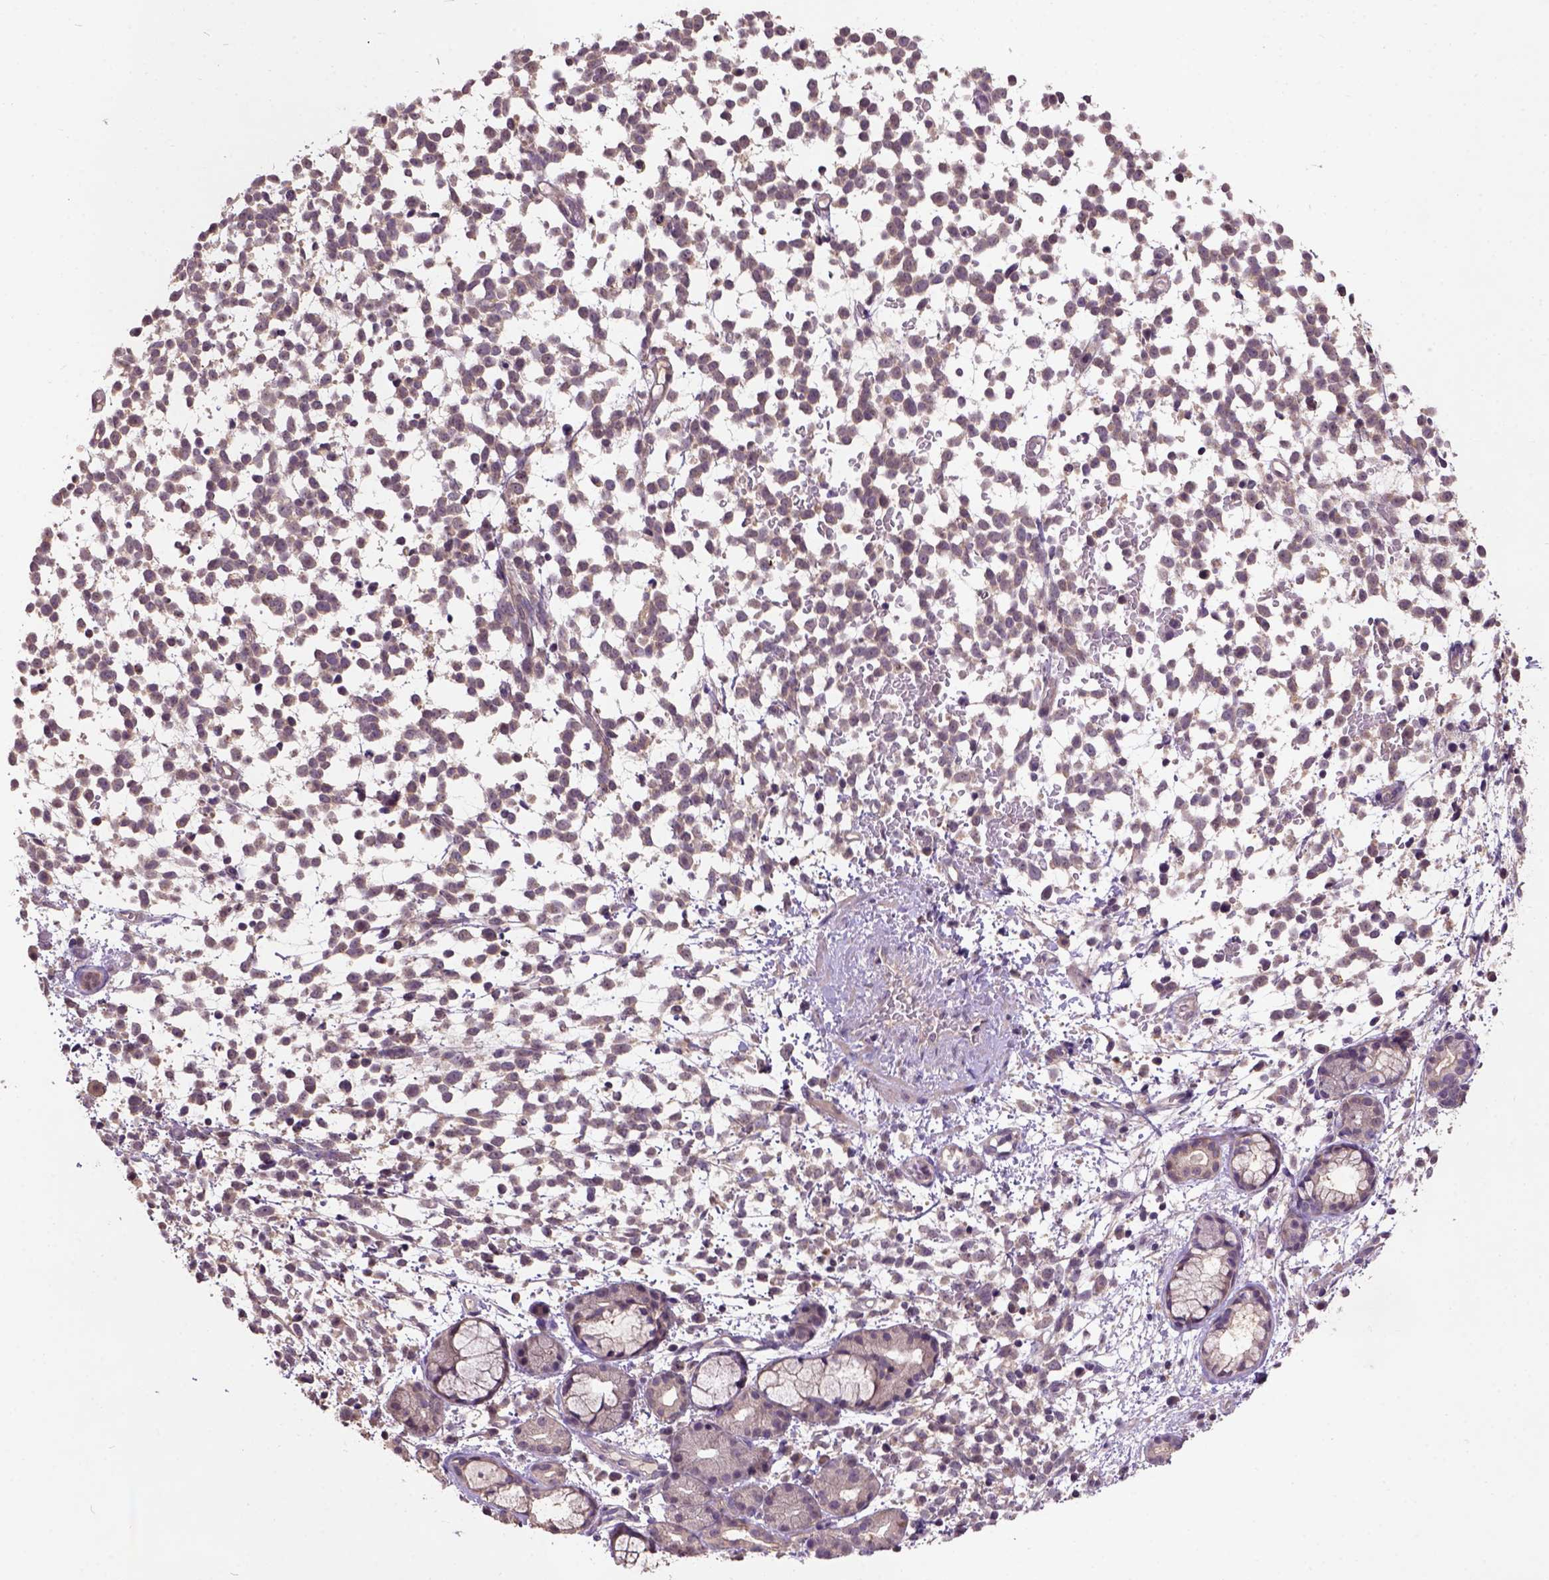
{"staining": {"intensity": "weak", "quantity": ">75%", "location": "cytoplasmic/membranous"}, "tissue": "melanoma", "cell_type": "Tumor cells", "image_type": "cancer", "snomed": [{"axis": "morphology", "description": "Malignant melanoma, NOS"}, {"axis": "topography", "description": "Skin"}], "caption": "Melanoma stained with a protein marker reveals weak staining in tumor cells.", "gene": "KBTBD8", "patient": {"sex": "female", "age": 70}}